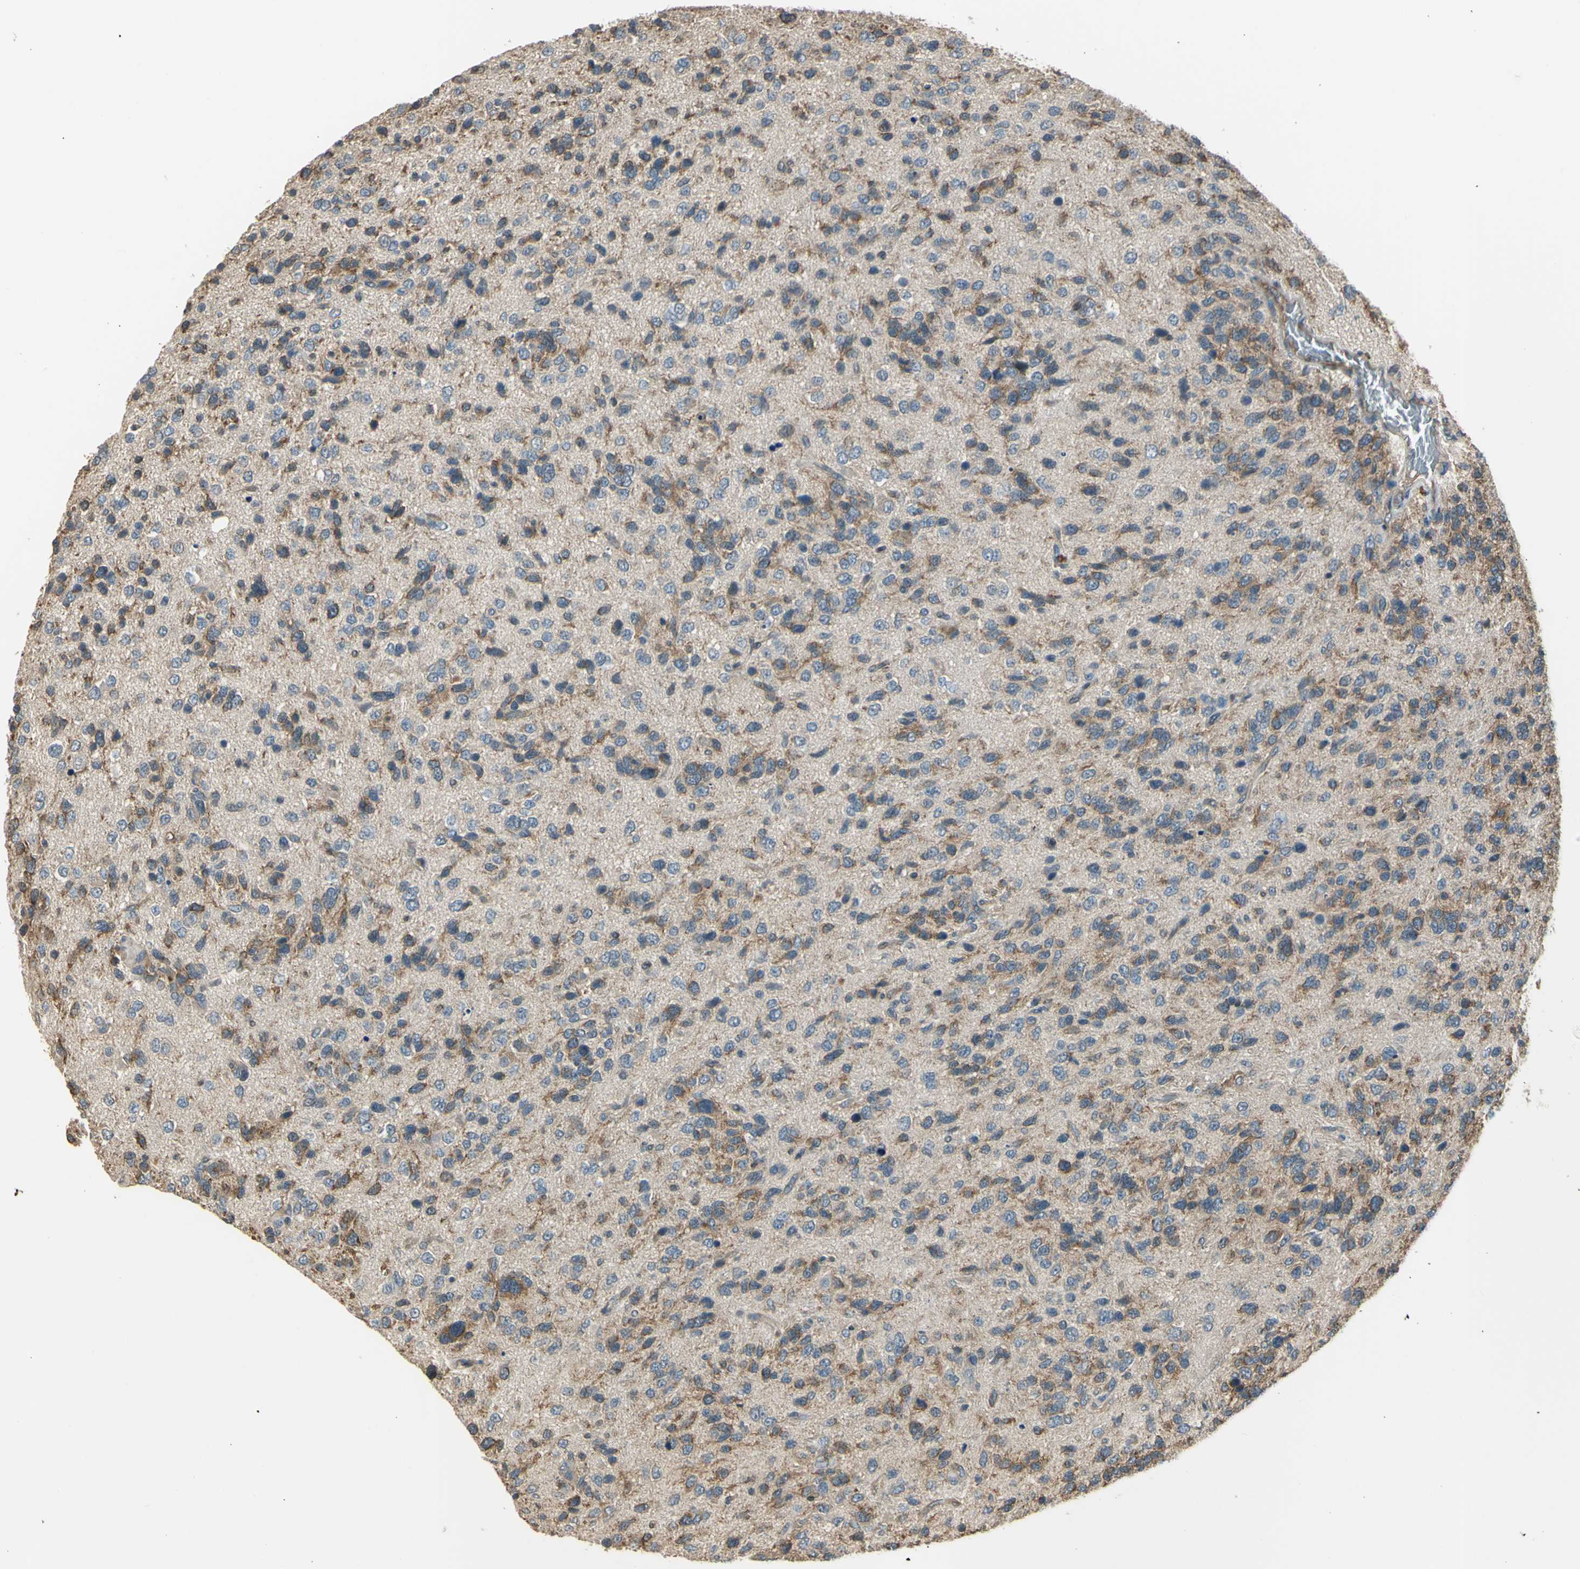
{"staining": {"intensity": "moderate", "quantity": ">75%", "location": "cytoplasmic/membranous"}, "tissue": "glioma", "cell_type": "Tumor cells", "image_type": "cancer", "snomed": [{"axis": "morphology", "description": "Glioma, malignant, High grade"}, {"axis": "topography", "description": "Brain"}], "caption": "An image of malignant glioma (high-grade) stained for a protein displays moderate cytoplasmic/membranous brown staining in tumor cells.", "gene": "EFNB2", "patient": {"sex": "female", "age": 58}}